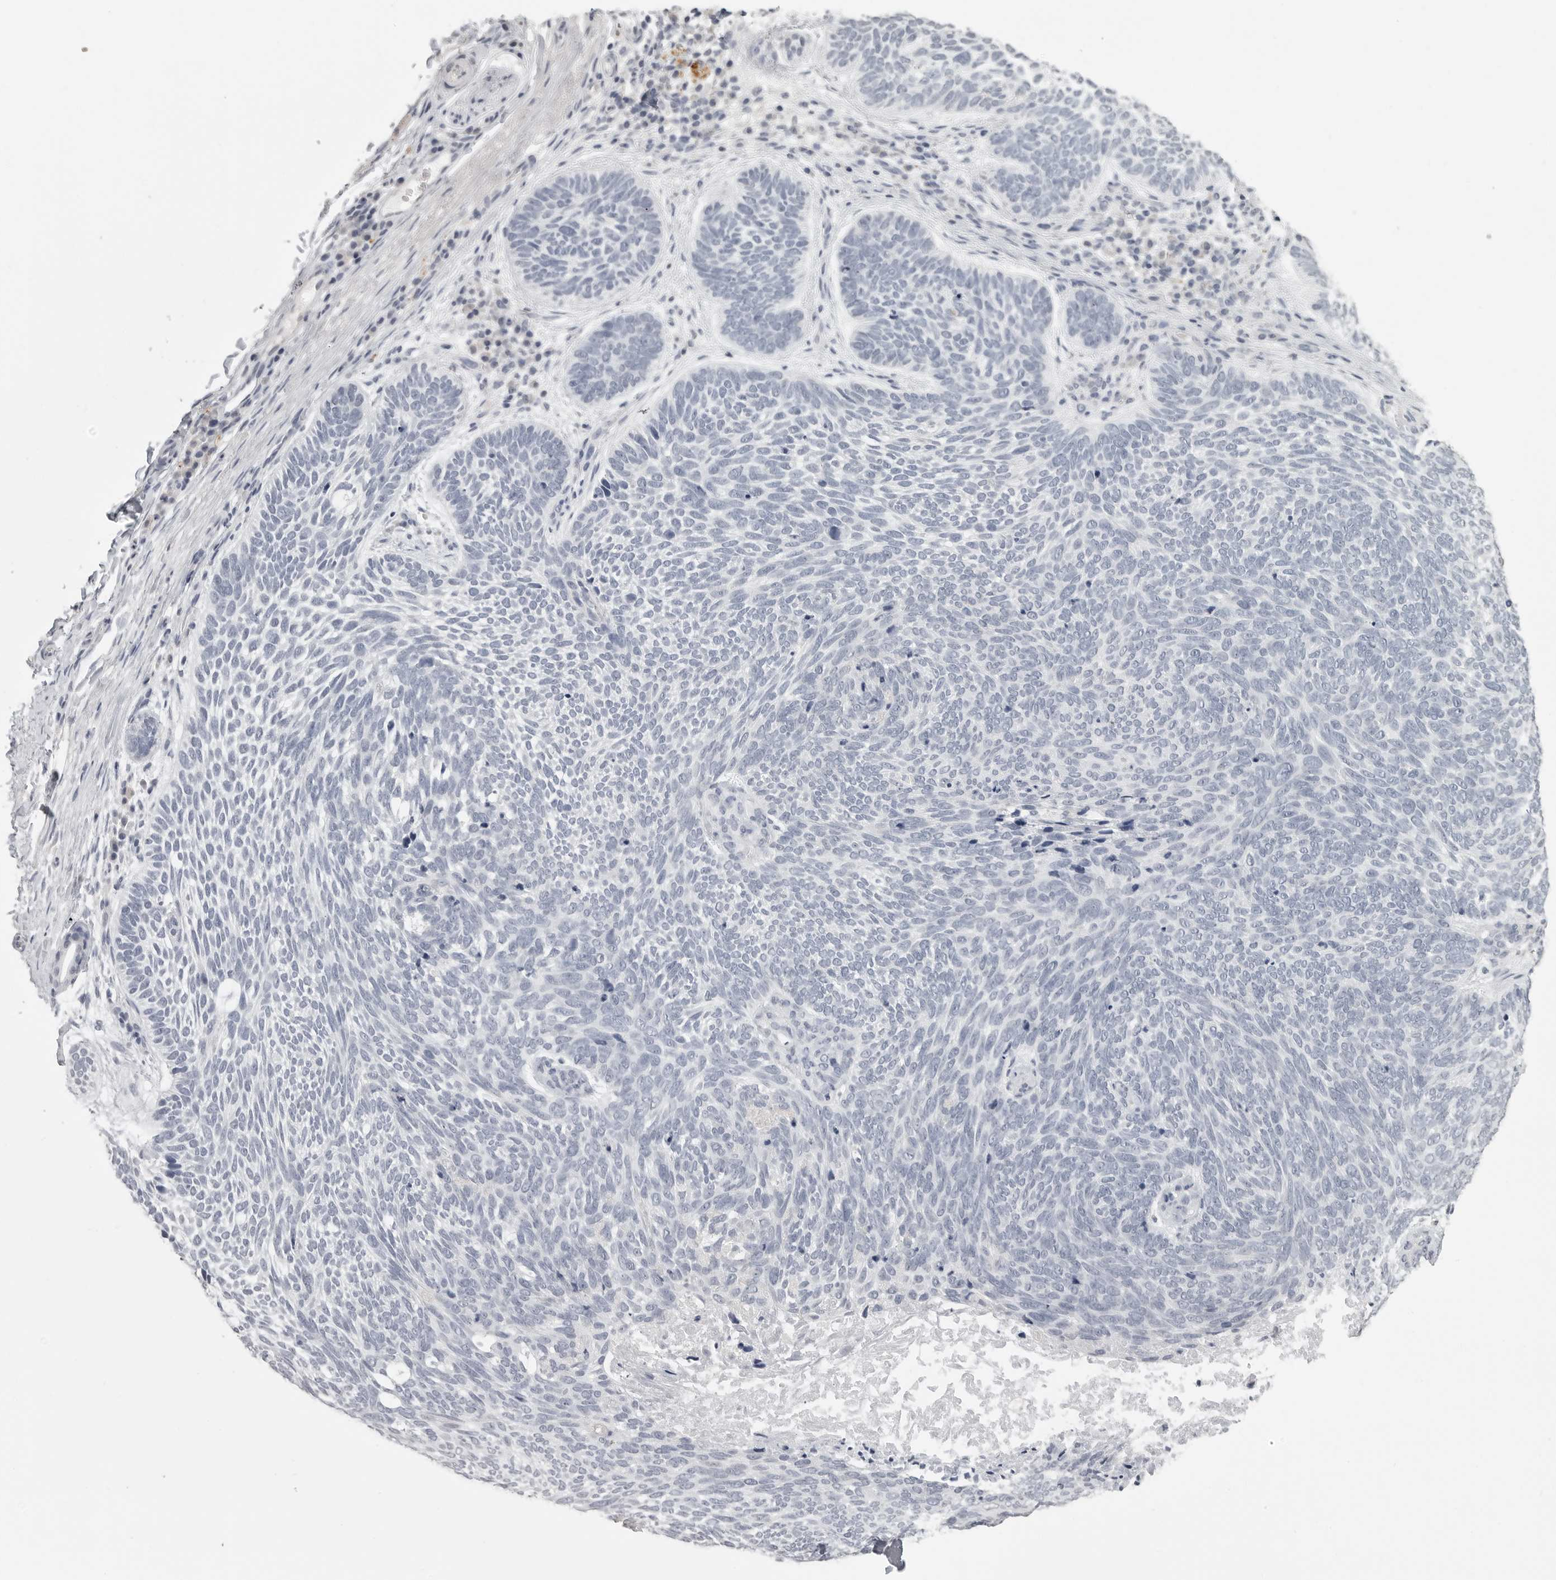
{"staining": {"intensity": "negative", "quantity": "none", "location": "none"}, "tissue": "skin cancer", "cell_type": "Tumor cells", "image_type": "cancer", "snomed": [{"axis": "morphology", "description": "Basal cell carcinoma"}, {"axis": "topography", "description": "Skin"}], "caption": "This micrograph is of skin cancer (basal cell carcinoma) stained with immunohistochemistry (IHC) to label a protein in brown with the nuclei are counter-stained blue. There is no positivity in tumor cells. (Brightfield microscopy of DAB (3,3'-diaminobenzidine) immunohistochemistry at high magnification).", "gene": "PRSS1", "patient": {"sex": "female", "age": 85}}